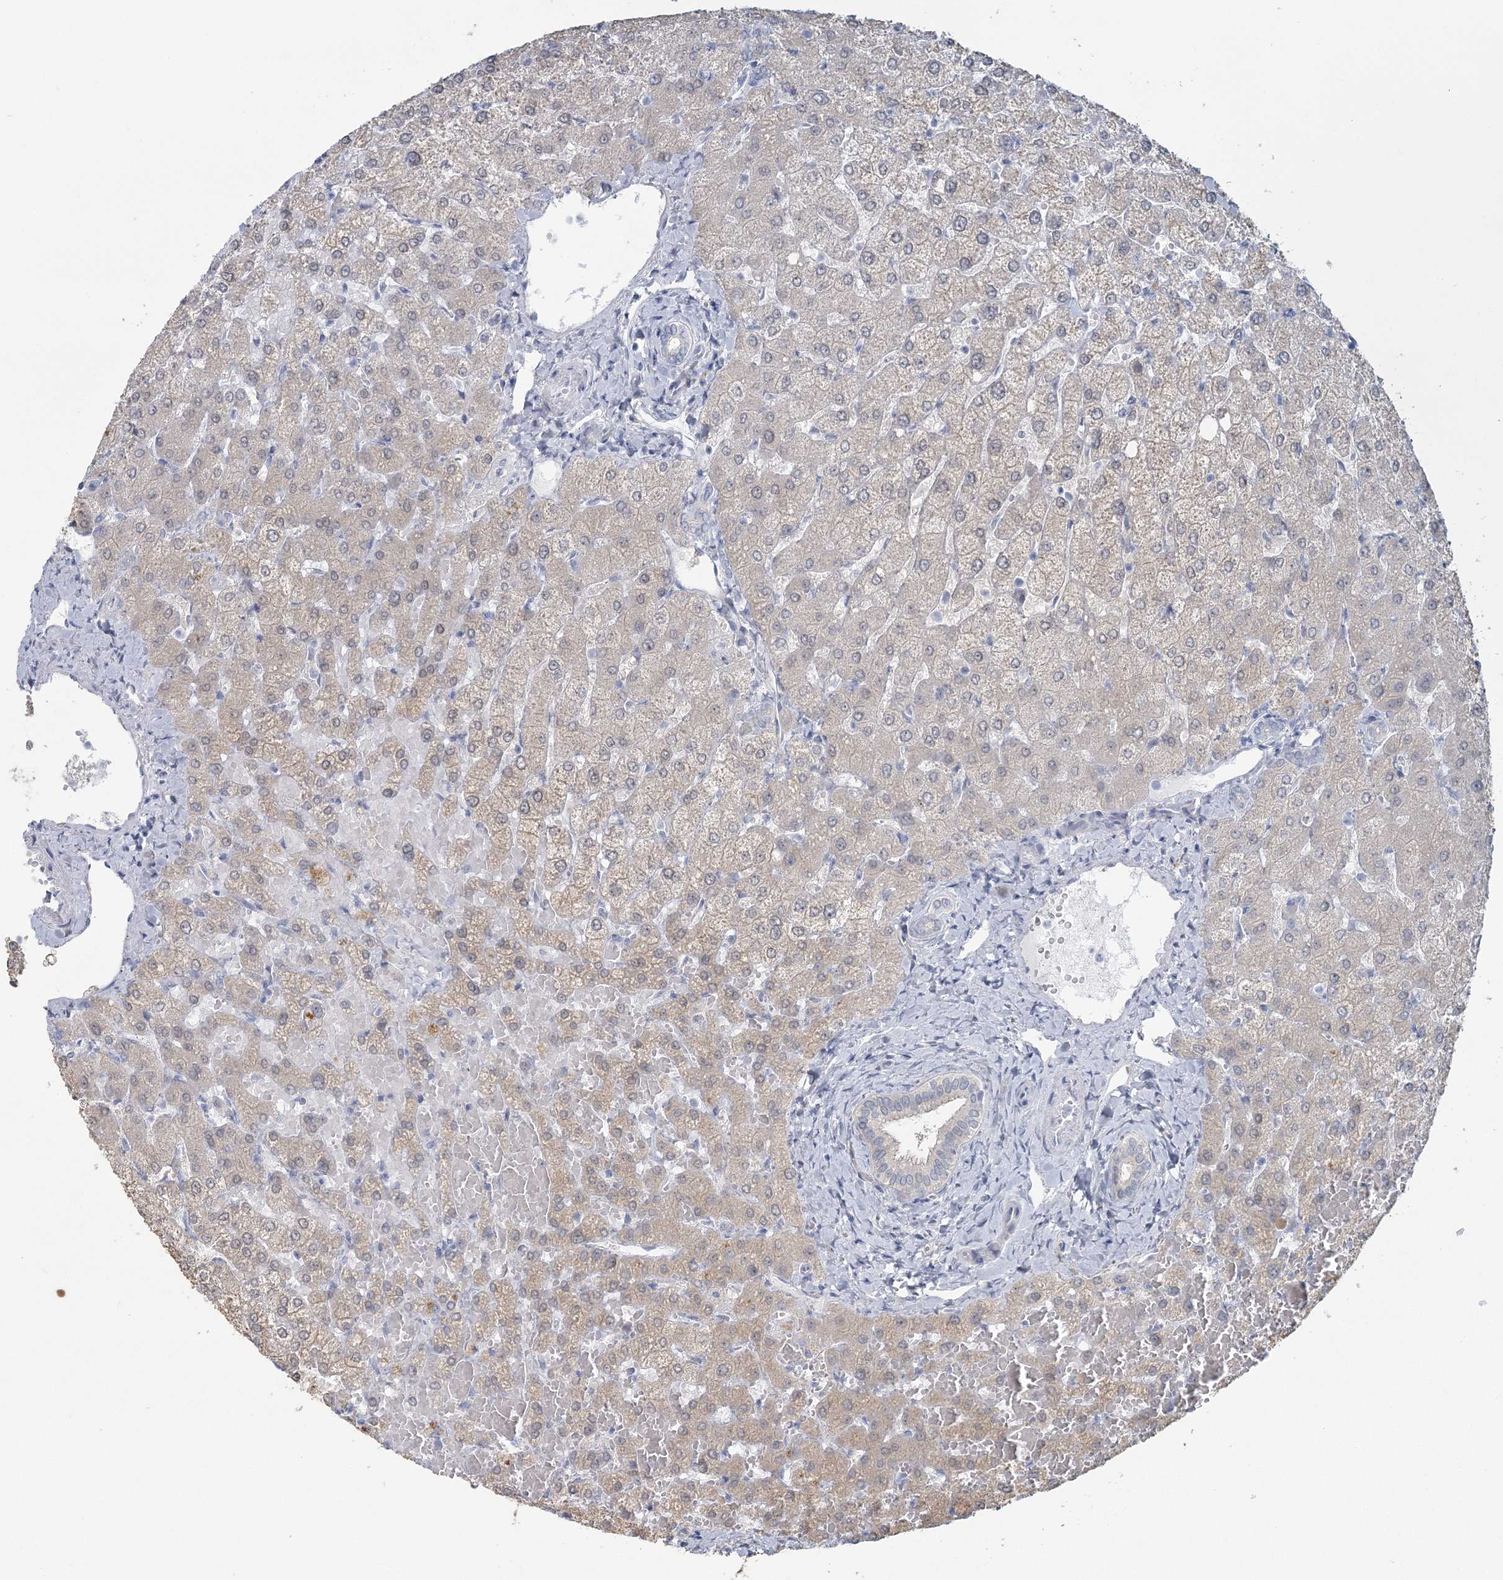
{"staining": {"intensity": "negative", "quantity": "none", "location": "none"}, "tissue": "liver", "cell_type": "Cholangiocytes", "image_type": "normal", "snomed": [{"axis": "morphology", "description": "Normal tissue, NOS"}, {"axis": "topography", "description": "Liver"}], "caption": "A high-resolution histopathology image shows IHC staining of unremarkable liver, which displays no significant expression in cholangiocytes.", "gene": "CMBL", "patient": {"sex": "female", "age": 54}}